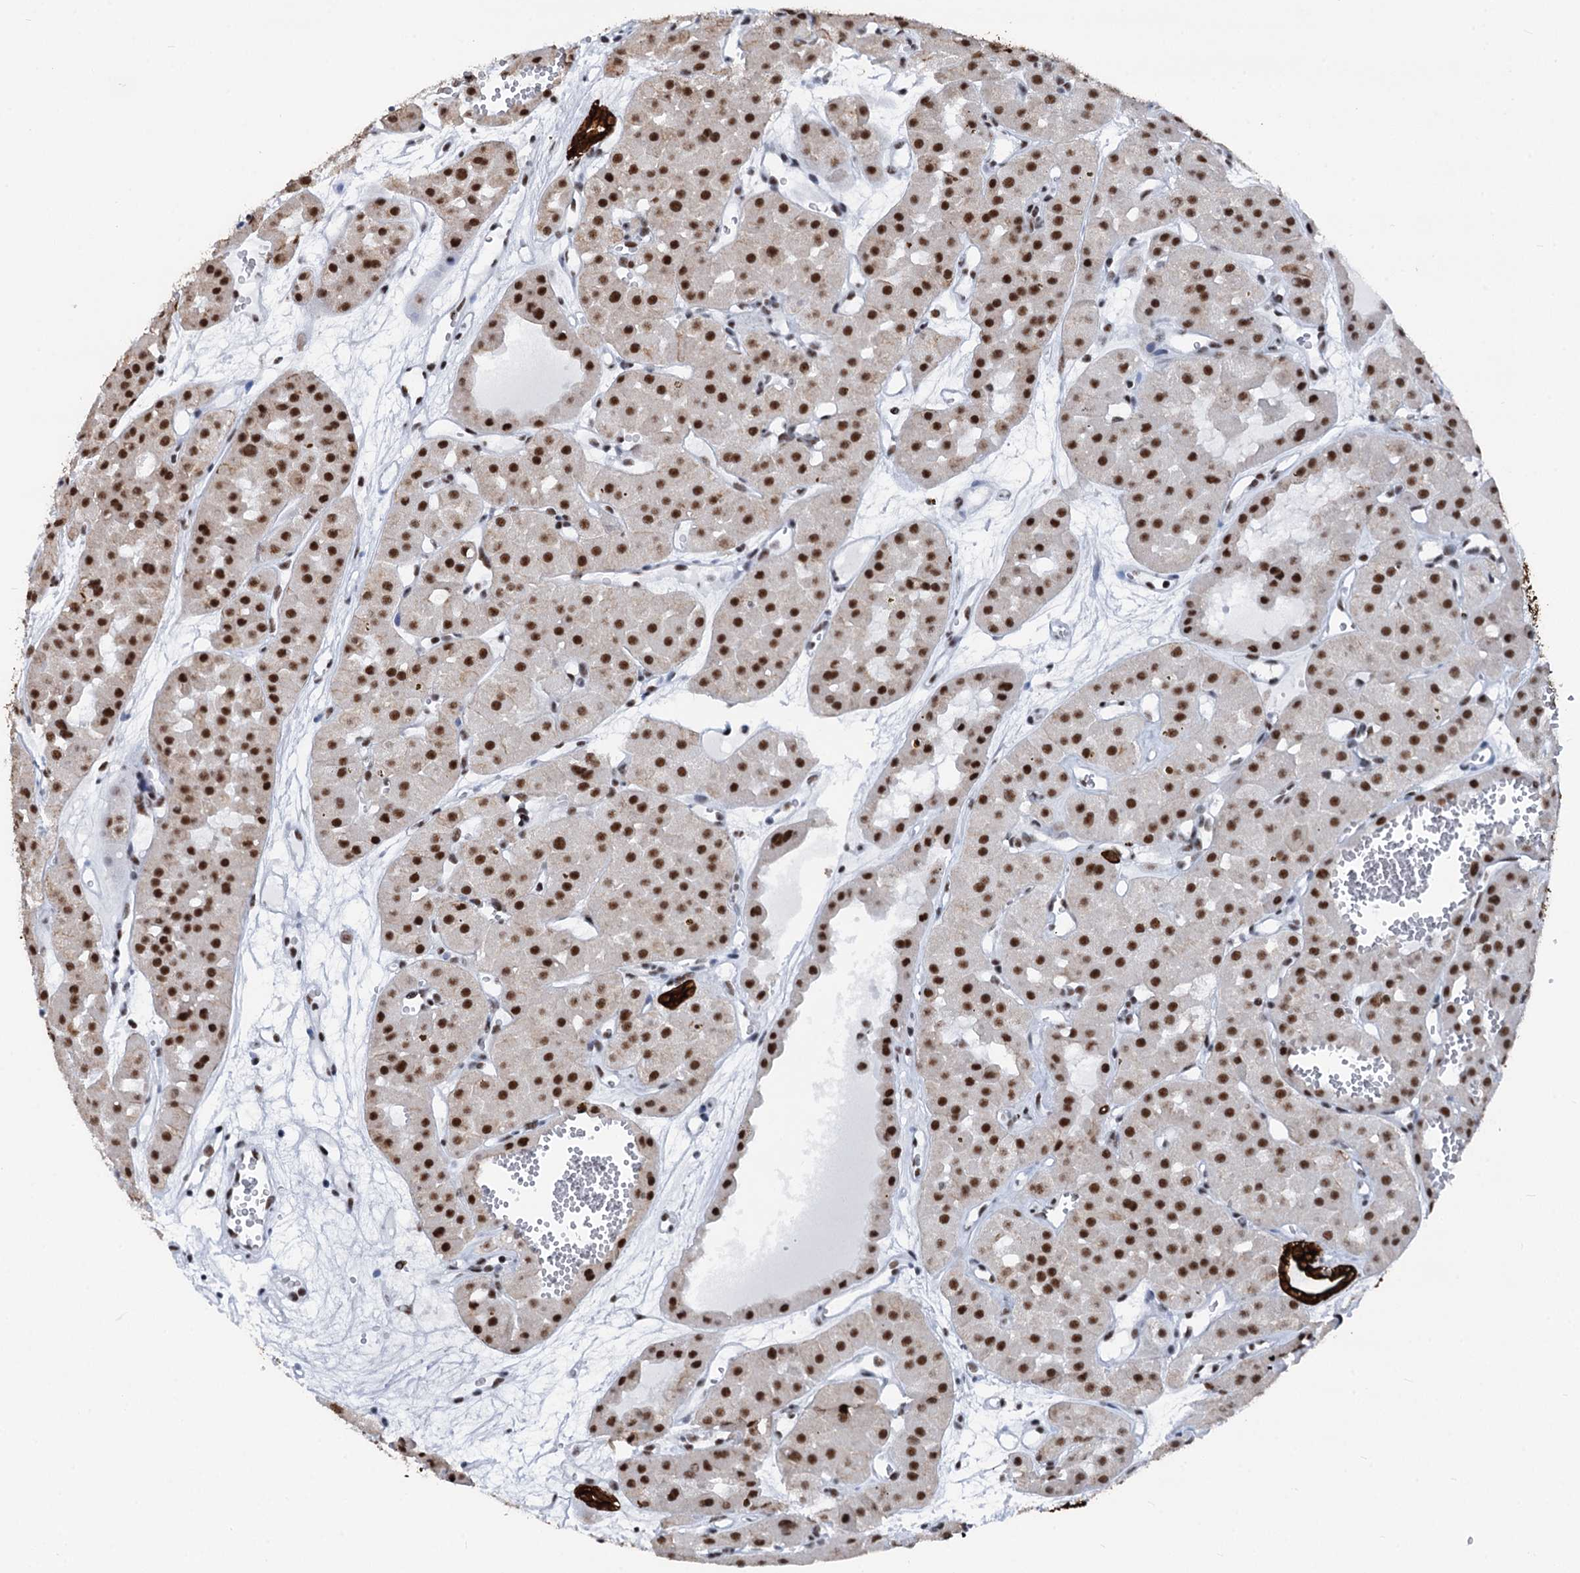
{"staining": {"intensity": "strong", "quantity": ">75%", "location": "nuclear"}, "tissue": "renal cancer", "cell_type": "Tumor cells", "image_type": "cancer", "snomed": [{"axis": "morphology", "description": "Carcinoma, NOS"}, {"axis": "topography", "description": "Kidney"}], "caption": "Protein staining exhibits strong nuclear staining in about >75% of tumor cells in carcinoma (renal).", "gene": "DDX23", "patient": {"sex": "female", "age": 75}}